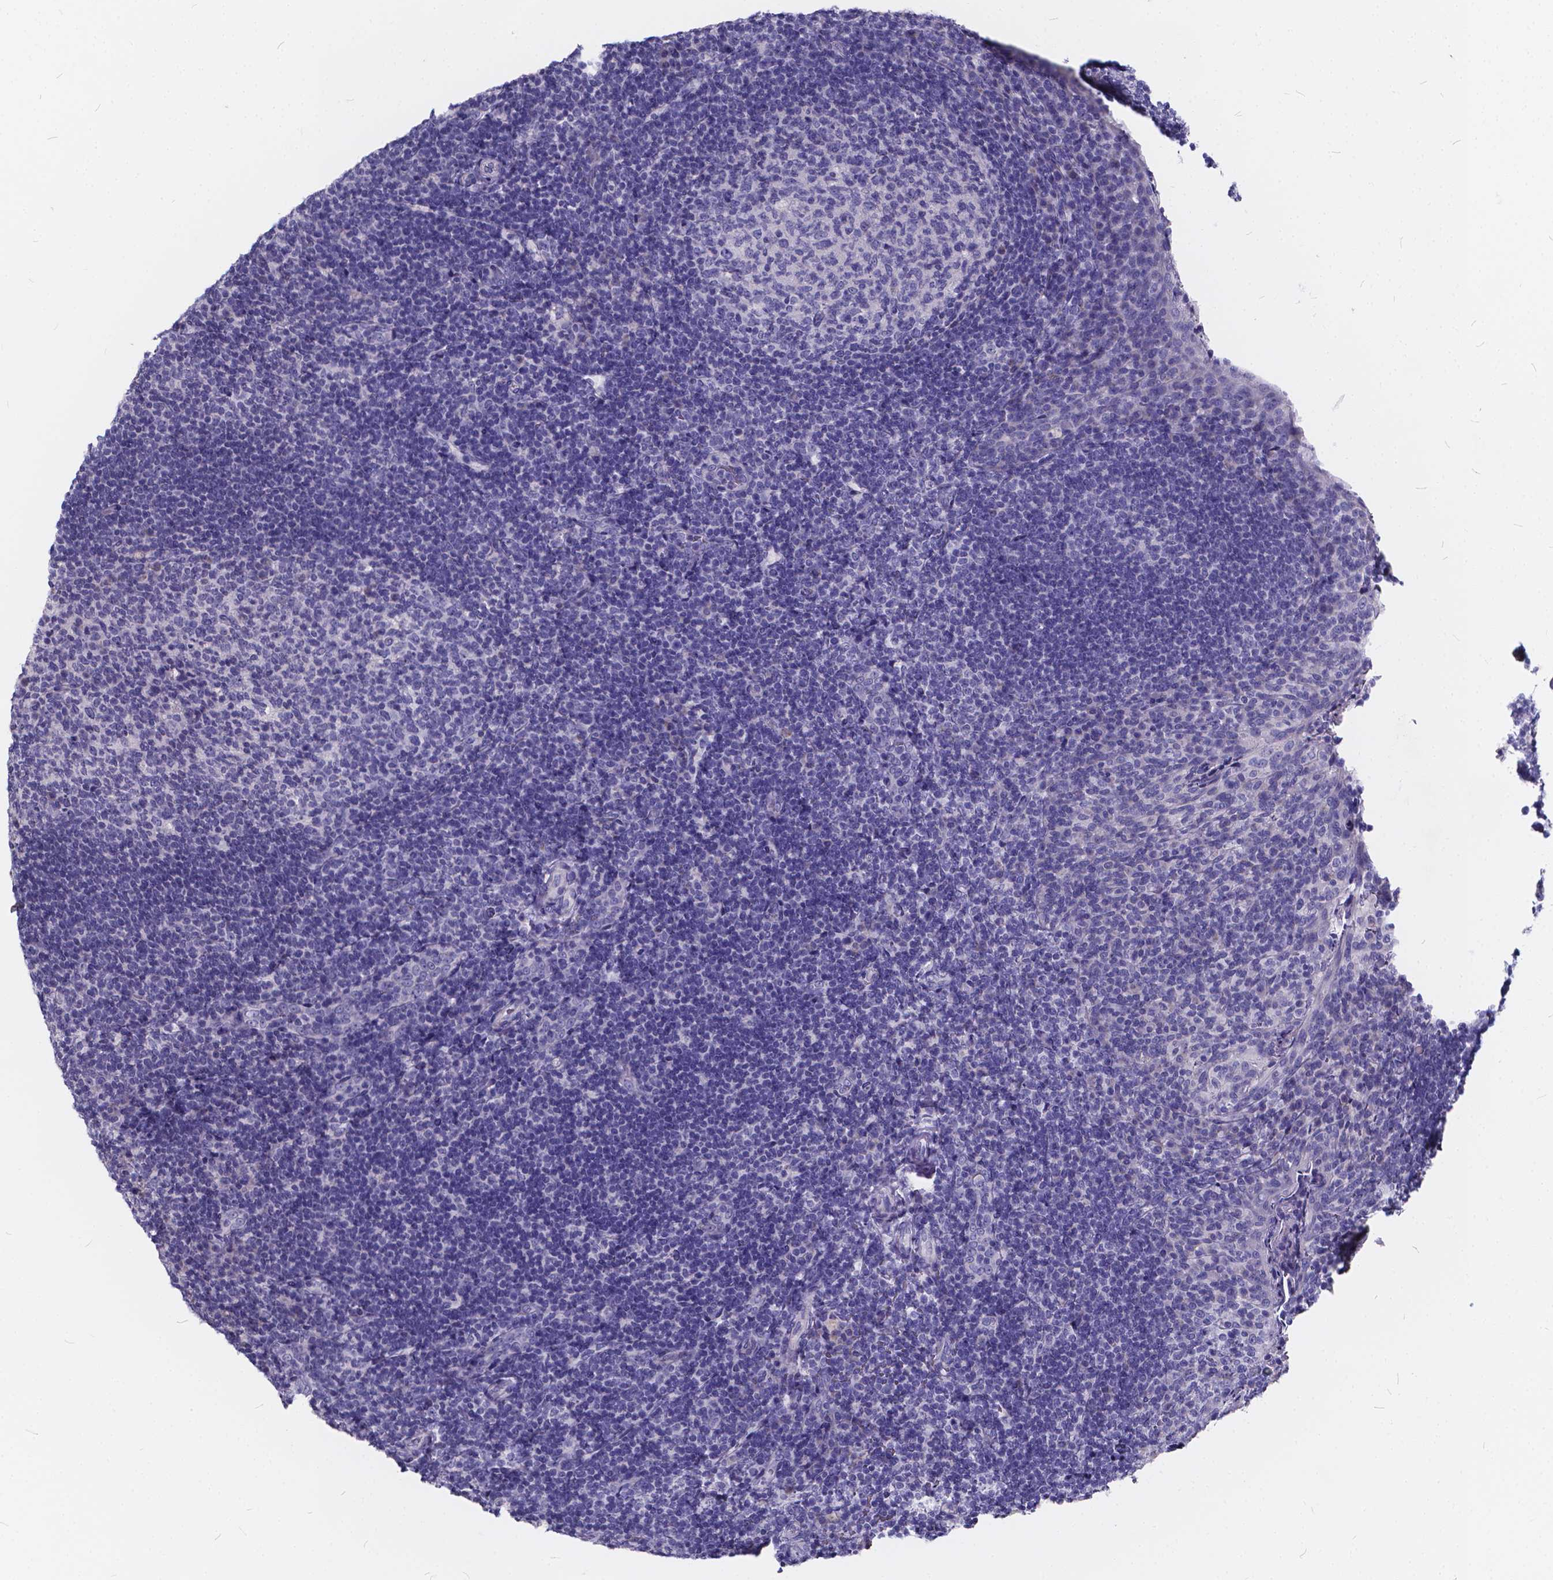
{"staining": {"intensity": "negative", "quantity": "none", "location": "none"}, "tissue": "tonsil", "cell_type": "Germinal center cells", "image_type": "normal", "snomed": [{"axis": "morphology", "description": "Normal tissue, NOS"}, {"axis": "topography", "description": "Tonsil"}], "caption": "Immunohistochemistry of benign human tonsil displays no expression in germinal center cells.", "gene": "SPEF2", "patient": {"sex": "female", "age": 10}}